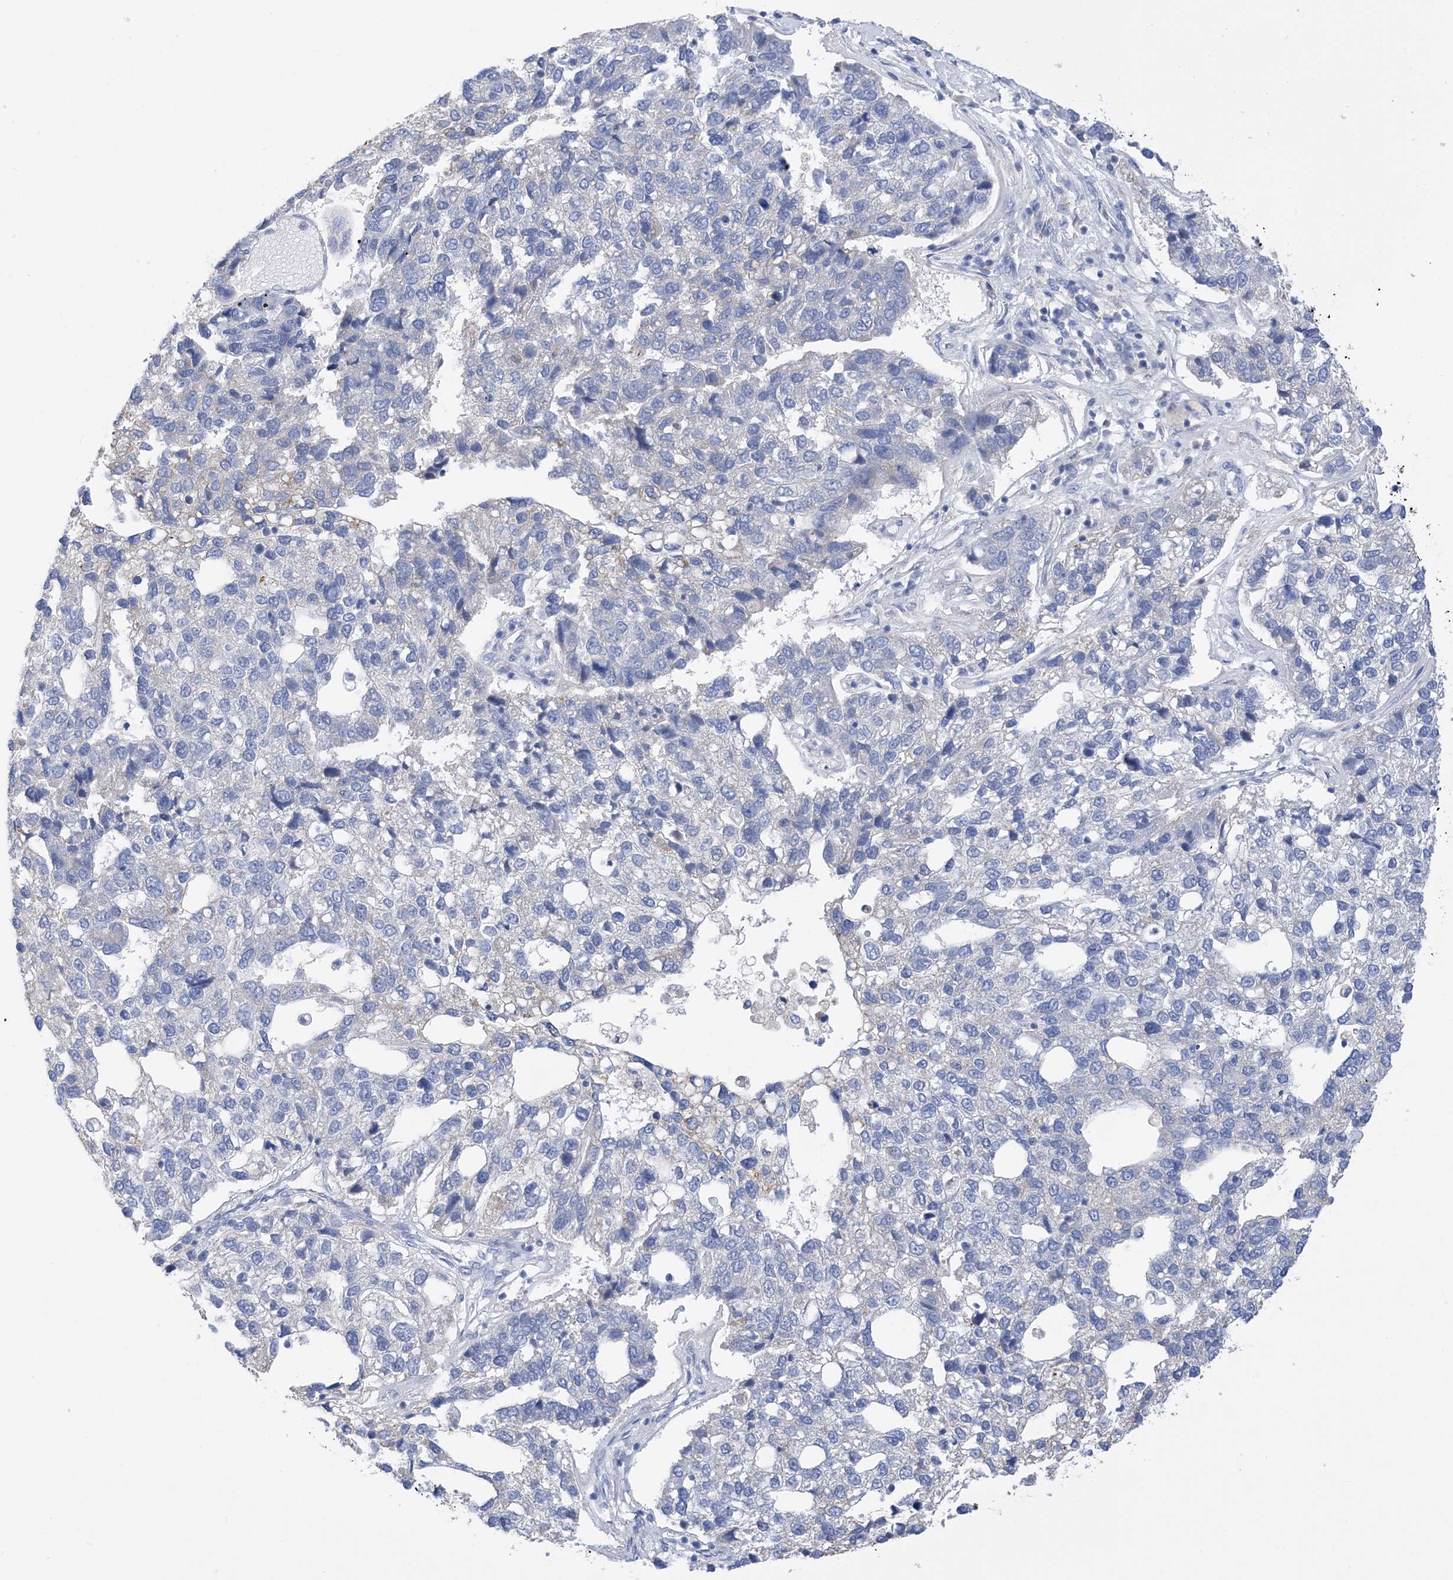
{"staining": {"intensity": "negative", "quantity": "none", "location": "none"}, "tissue": "pancreatic cancer", "cell_type": "Tumor cells", "image_type": "cancer", "snomed": [{"axis": "morphology", "description": "Adenocarcinoma, NOS"}, {"axis": "topography", "description": "Pancreas"}], "caption": "An immunohistochemistry (IHC) histopathology image of pancreatic cancer (adenocarcinoma) is shown. There is no staining in tumor cells of pancreatic cancer (adenocarcinoma).", "gene": "PLK4", "patient": {"sex": "female", "age": 61}}